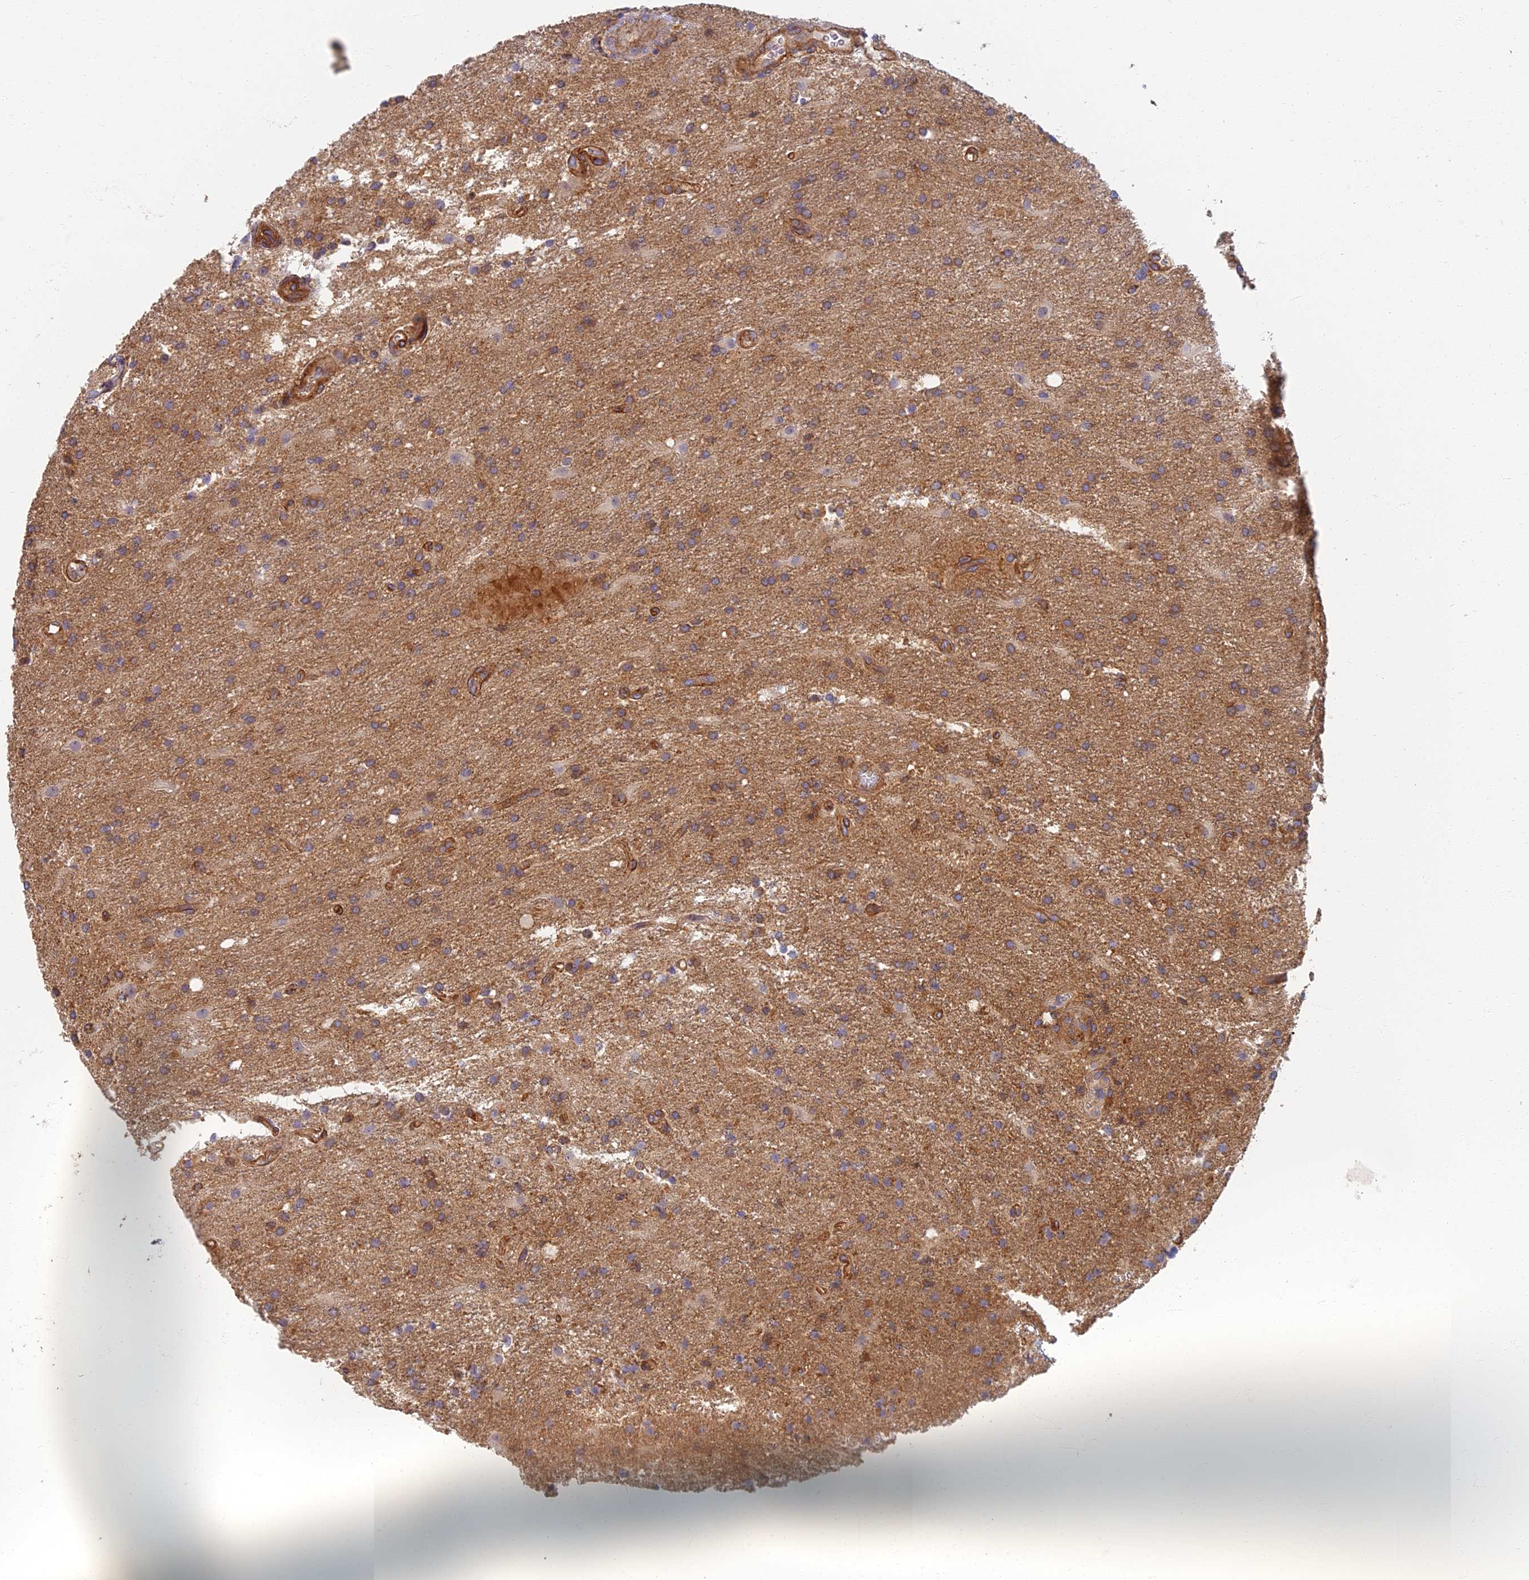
{"staining": {"intensity": "moderate", "quantity": ">75%", "location": "cytoplasmic/membranous"}, "tissue": "glioma", "cell_type": "Tumor cells", "image_type": "cancer", "snomed": [{"axis": "morphology", "description": "Glioma, malignant, Low grade"}, {"axis": "topography", "description": "Brain"}], "caption": "This micrograph displays immunohistochemistry staining of human low-grade glioma (malignant), with medium moderate cytoplasmic/membranous positivity in approximately >75% of tumor cells.", "gene": "RBSN", "patient": {"sex": "male", "age": 66}}